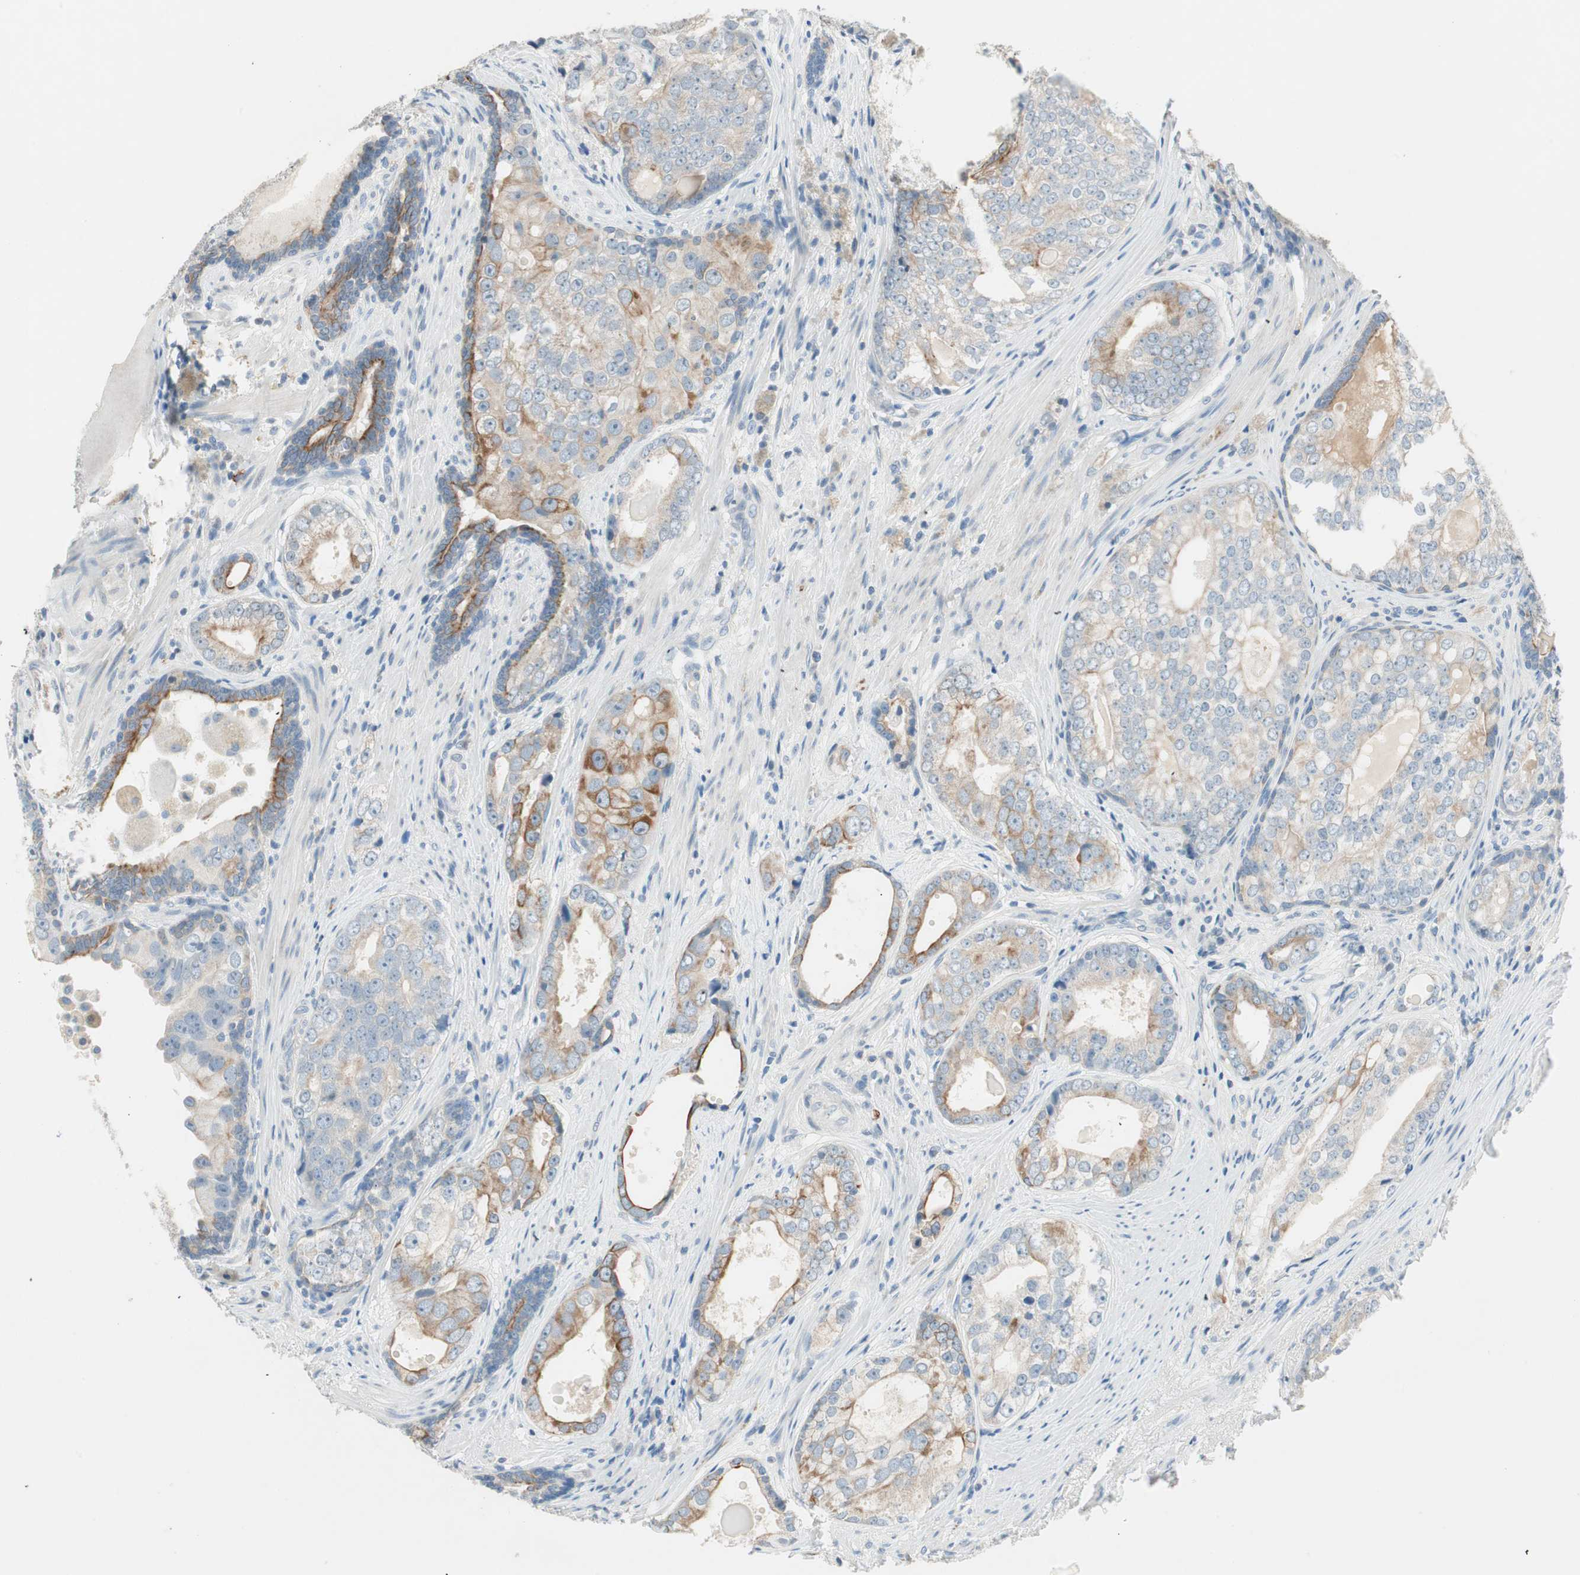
{"staining": {"intensity": "moderate", "quantity": ">75%", "location": "cytoplasmic/membranous"}, "tissue": "prostate cancer", "cell_type": "Tumor cells", "image_type": "cancer", "snomed": [{"axis": "morphology", "description": "Adenocarcinoma, High grade"}, {"axis": "topography", "description": "Prostate"}], "caption": "Immunohistochemistry (DAB (3,3'-diaminobenzidine)) staining of human prostate cancer shows moderate cytoplasmic/membranous protein positivity in approximately >75% of tumor cells.", "gene": "GNAO1", "patient": {"sex": "male", "age": 66}}